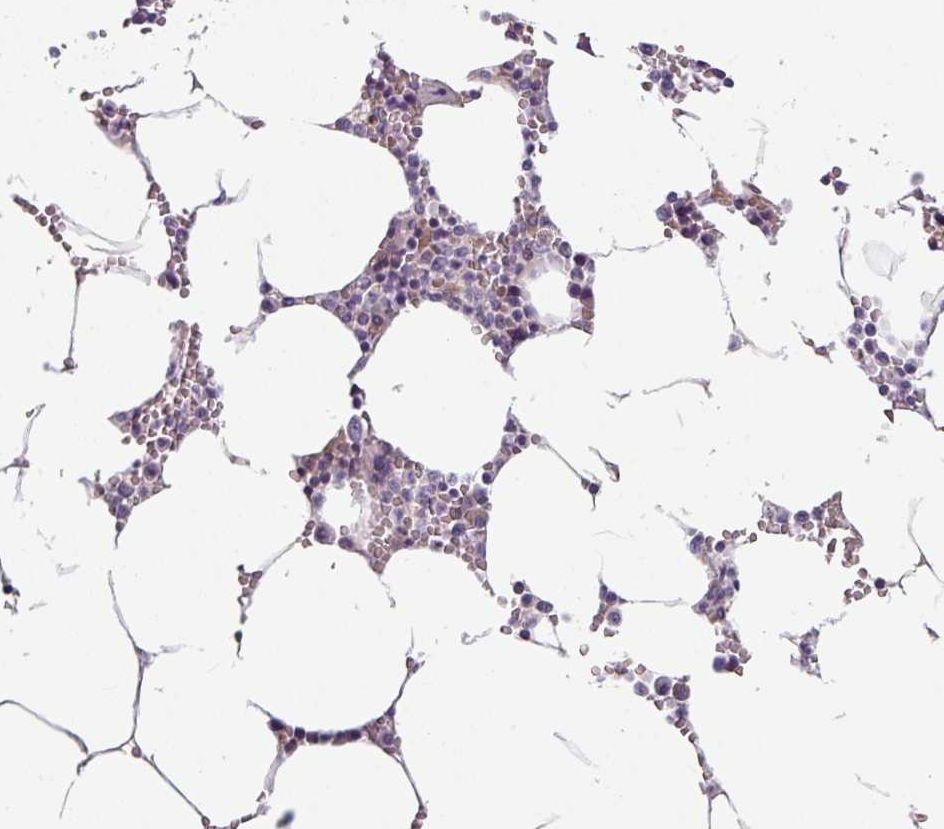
{"staining": {"intensity": "negative", "quantity": "none", "location": "none"}, "tissue": "bone marrow", "cell_type": "Hematopoietic cells", "image_type": "normal", "snomed": [{"axis": "morphology", "description": "Normal tissue, NOS"}, {"axis": "topography", "description": "Bone marrow"}], "caption": "Micrograph shows no significant protein staining in hematopoietic cells of benign bone marrow.", "gene": "TMEM132A", "patient": {"sex": "male", "age": 70}}